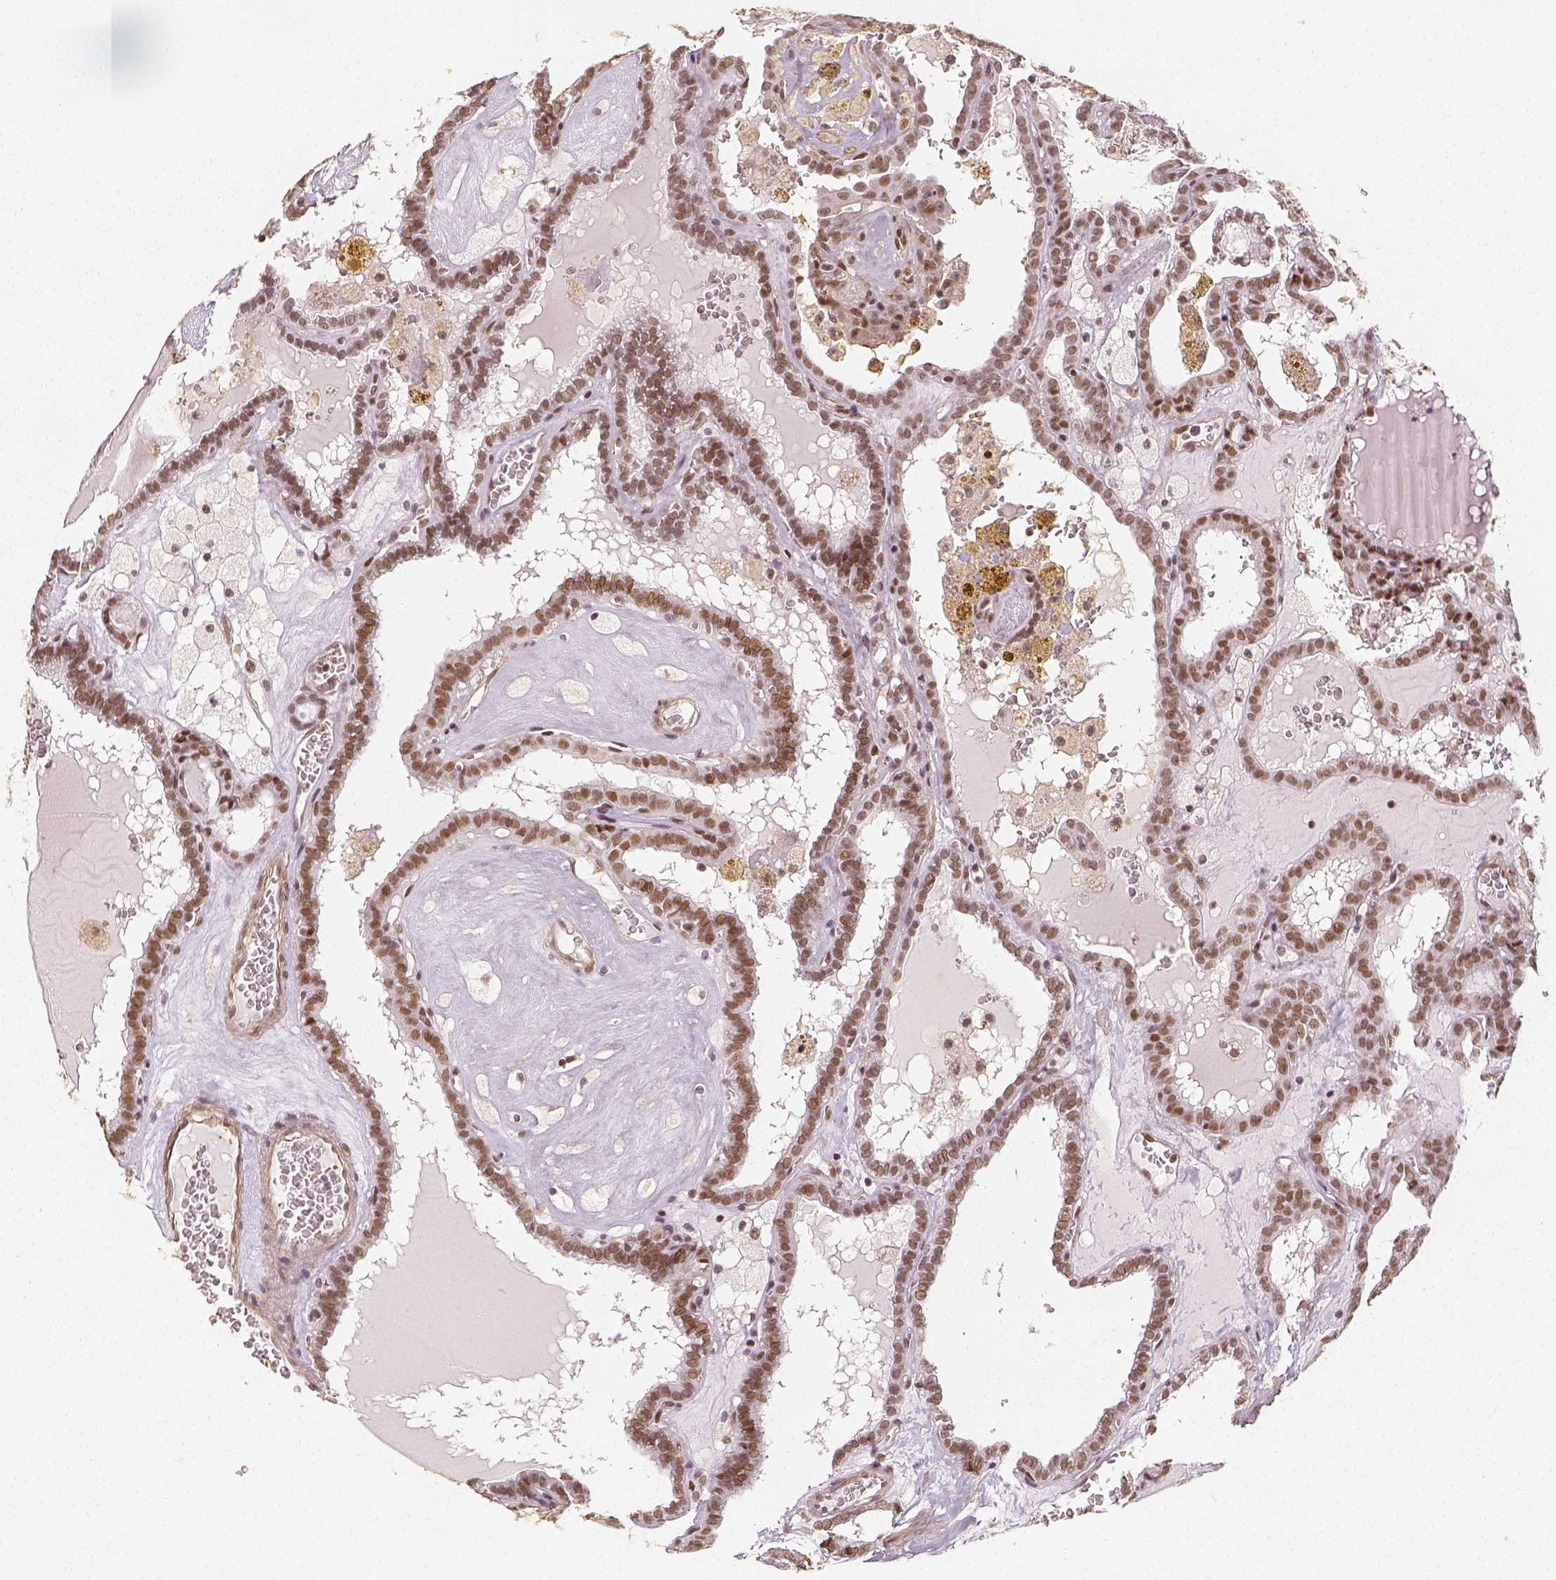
{"staining": {"intensity": "moderate", "quantity": ">75%", "location": "nuclear"}, "tissue": "thyroid cancer", "cell_type": "Tumor cells", "image_type": "cancer", "snomed": [{"axis": "morphology", "description": "Papillary adenocarcinoma, NOS"}, {"axis": "topography", "description": "Thyroid gland"}], "caption": "Thyroid papillary adenocarcinoma tissue displays moderate nuclear expression in approximately >75% of tumor cells", "gene": "HDAC1", "patient": {"sex": "female", "age": 39}}